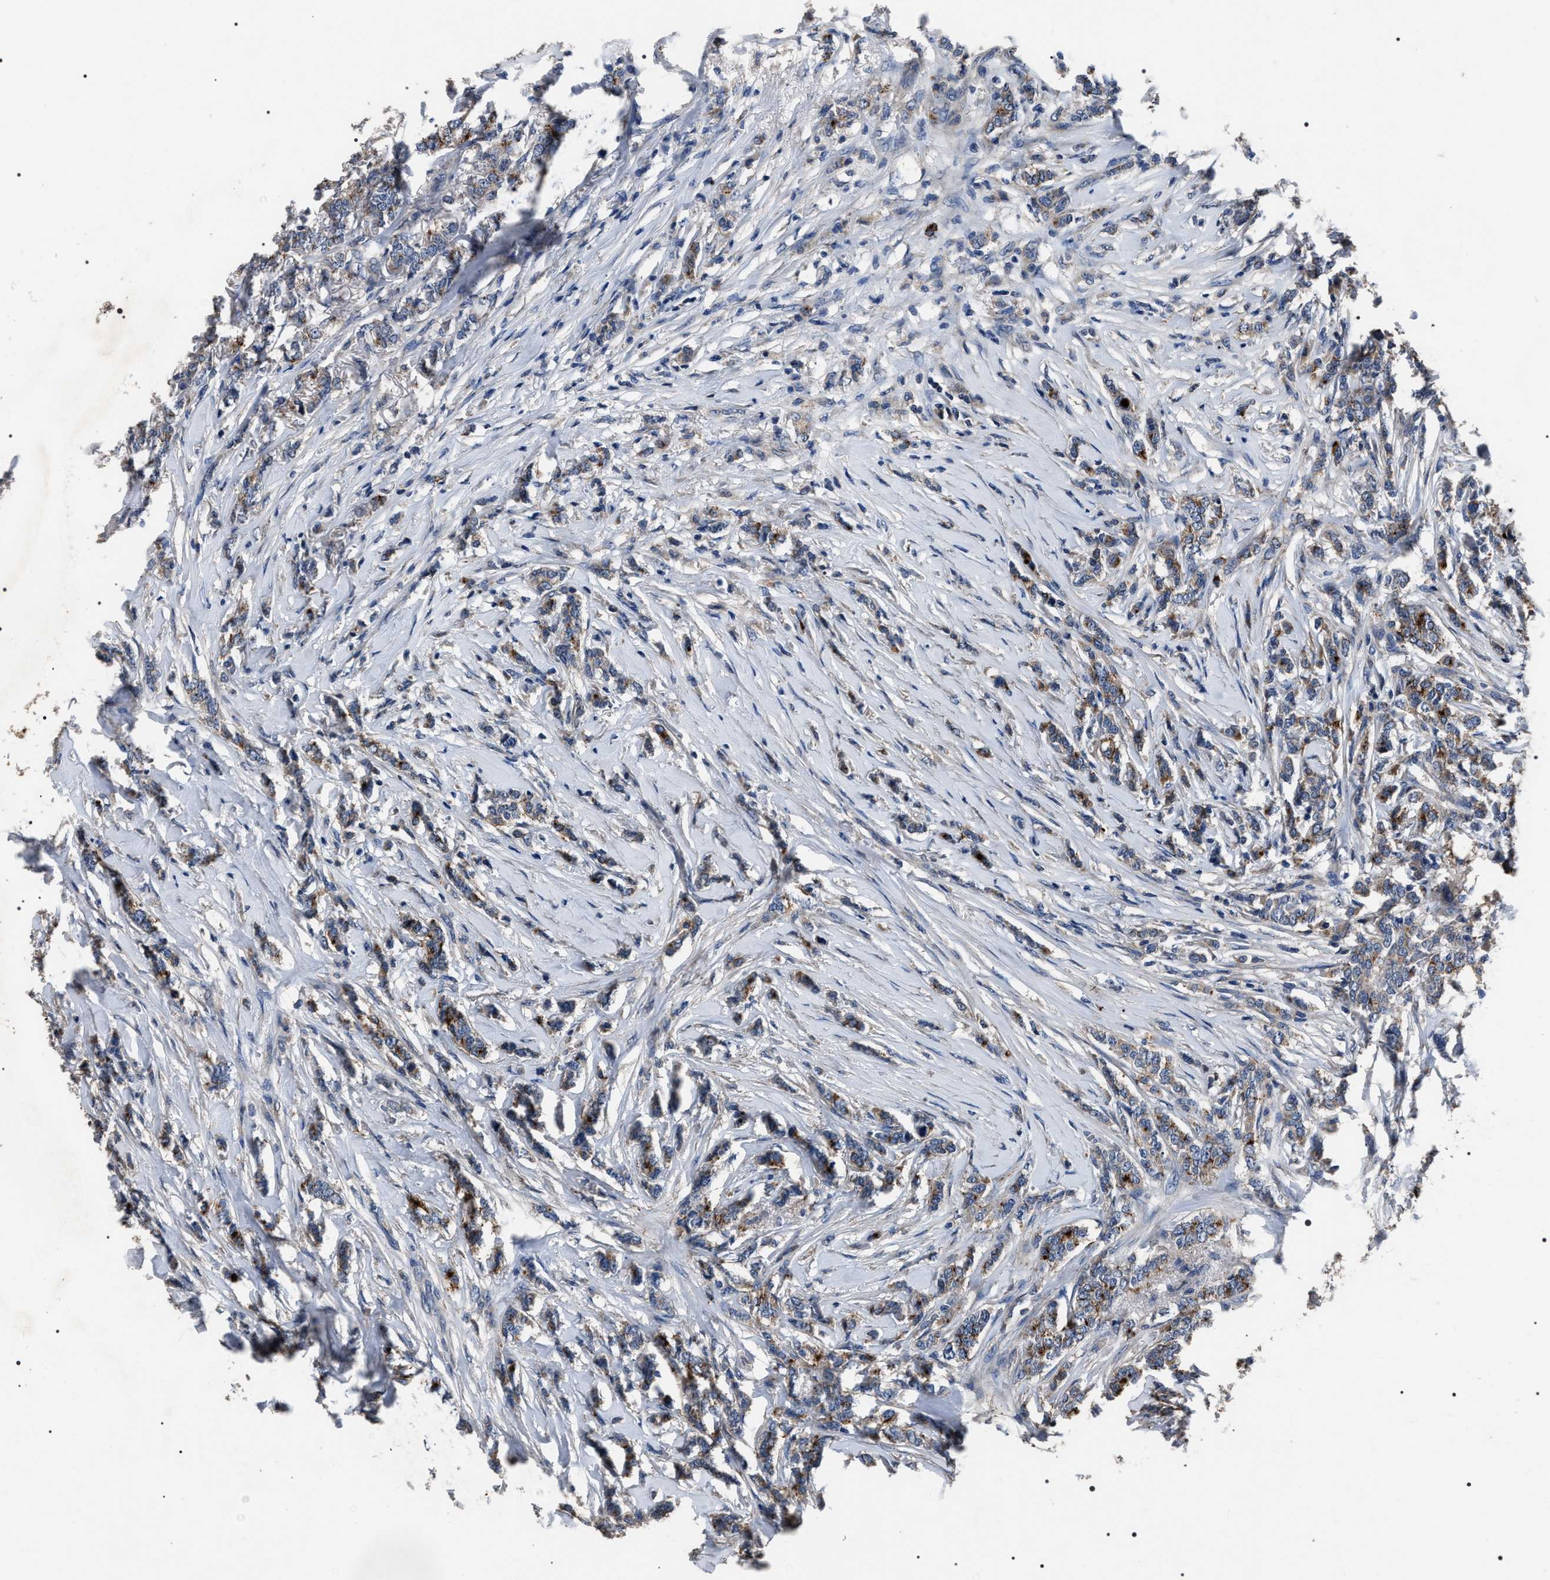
{"staining": {"intensity": "moderate", "quantity": ">75%", "location": "cytoplasmic/membranous"}, "tissue": "breast cancer", "cell_type": "Tumor cells", "image_type": "cancer", "snomed": [{"axis": "morphology", "description": "Lobular carcinoma"}, {"axis": "topography", "description": "Skin"}, {"axis": "topography", "description": "Breast"}], "caption": "Immunohistochemical staining of human breast lobular carcinoma reveals medium levels of moderate cytoplasmic/membranous protein expression in about >75% of tumor cells.", "gene": "TRIM54", "patient": {"sex": "female", "age": 46}}